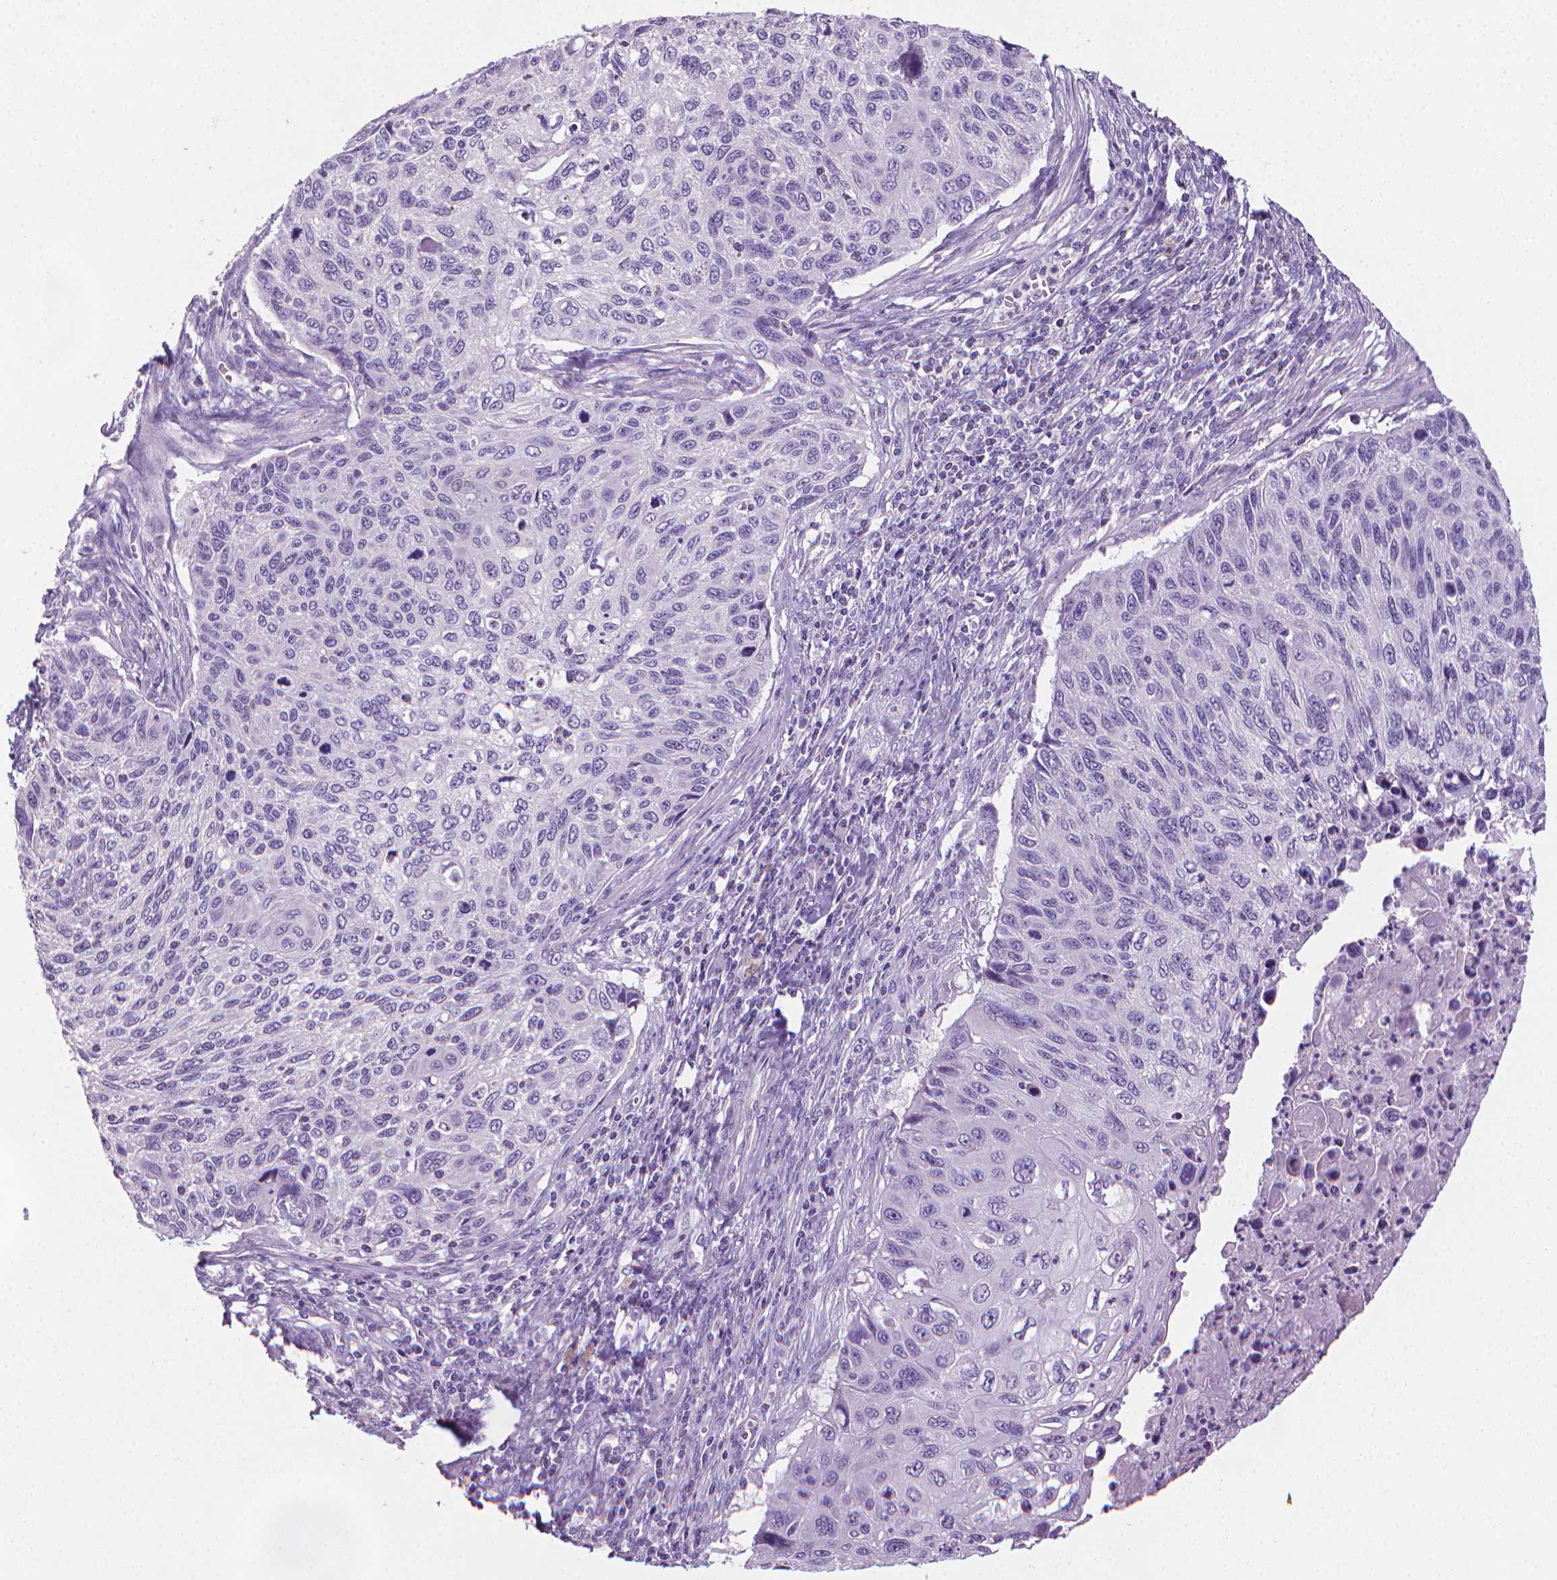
{"staining": {"intensity": "negative", "quantity": "none", "location": "none"}, "tissue": "cervical cancer", "cell_type": "Tumor cells", "image_type": "cancer", "snomed": [{"axis": "morphology", "description": "Squamous cell carcinoma, NOS"}, {"axis": "topography", "description": "Cervix"}], "caption": "An immunohistochemistry (IHC) micrograph of cervical cancer (squamous cell carcinoma) is shown. There is no staining in tumor cells of cervical cancer (squamous cell carcinoma).", "gene": "XPNPEP2", "patient": {"sex": "female", "age": 70}}